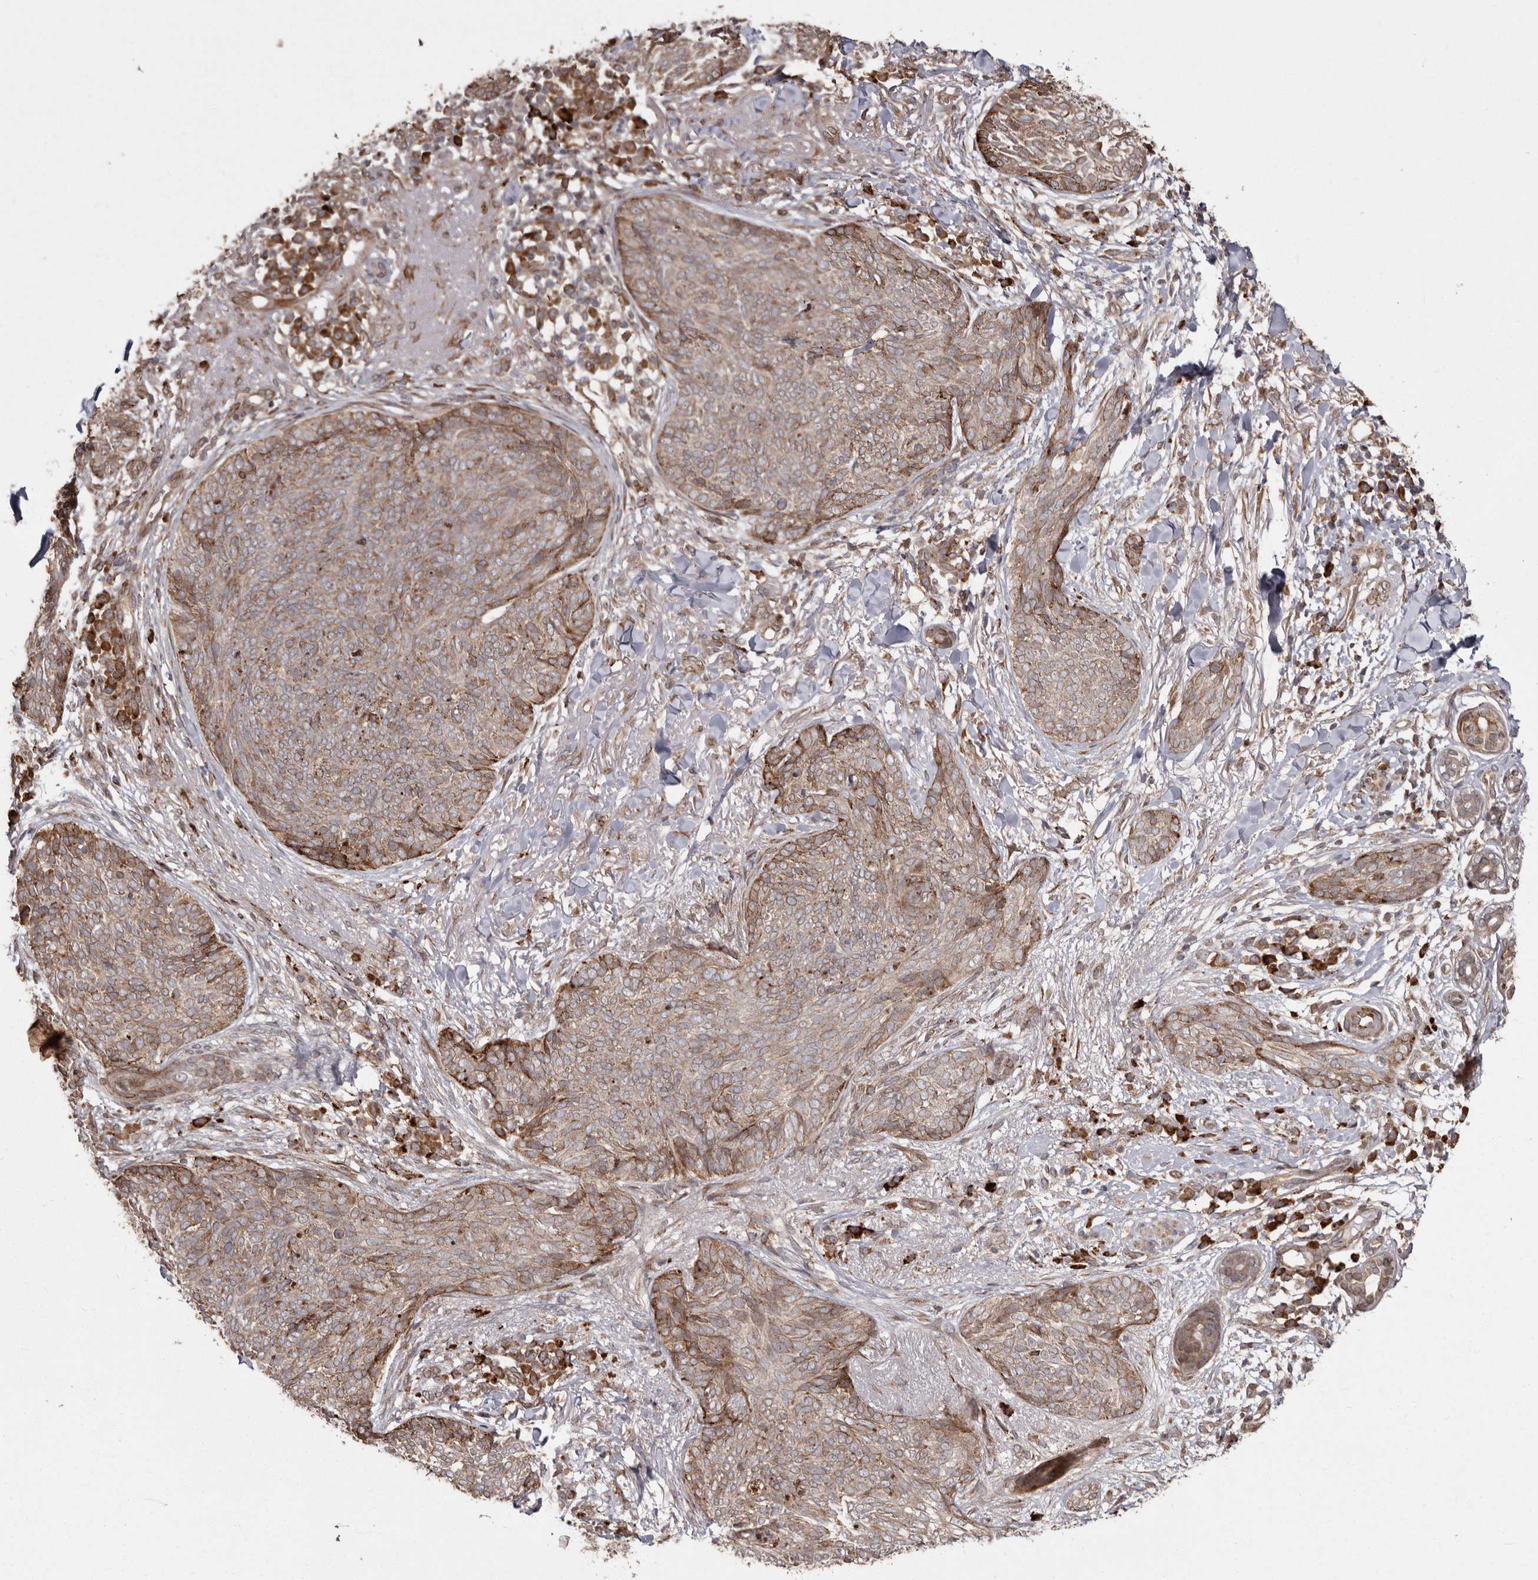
{"staining": {"intensity": "weak", "quantity": ">75%", "location": "cytoplasmic/membranous"}, "tissue": "skin cancer", "cell_type": "Tumor cells", "image_type": "cancer", "snomed": [{"axis": "morphology", "description": "Basal cell carcinoma"}, {"axis": "topography", "description": "Skin"}], "caption": "Immunohistochemical staining of human skin basal cell carcinoma exhibits low levels of weak cytoplasmic/membranous protein positivity in approximately >75% of tumor cells. The staining is performed using DAB brown chromogen to label protein expression. The nuclei are counter-stained blue using hematoxylin.", "gene": "NUP43", "patient": {"sex": "male", "age": 85}}